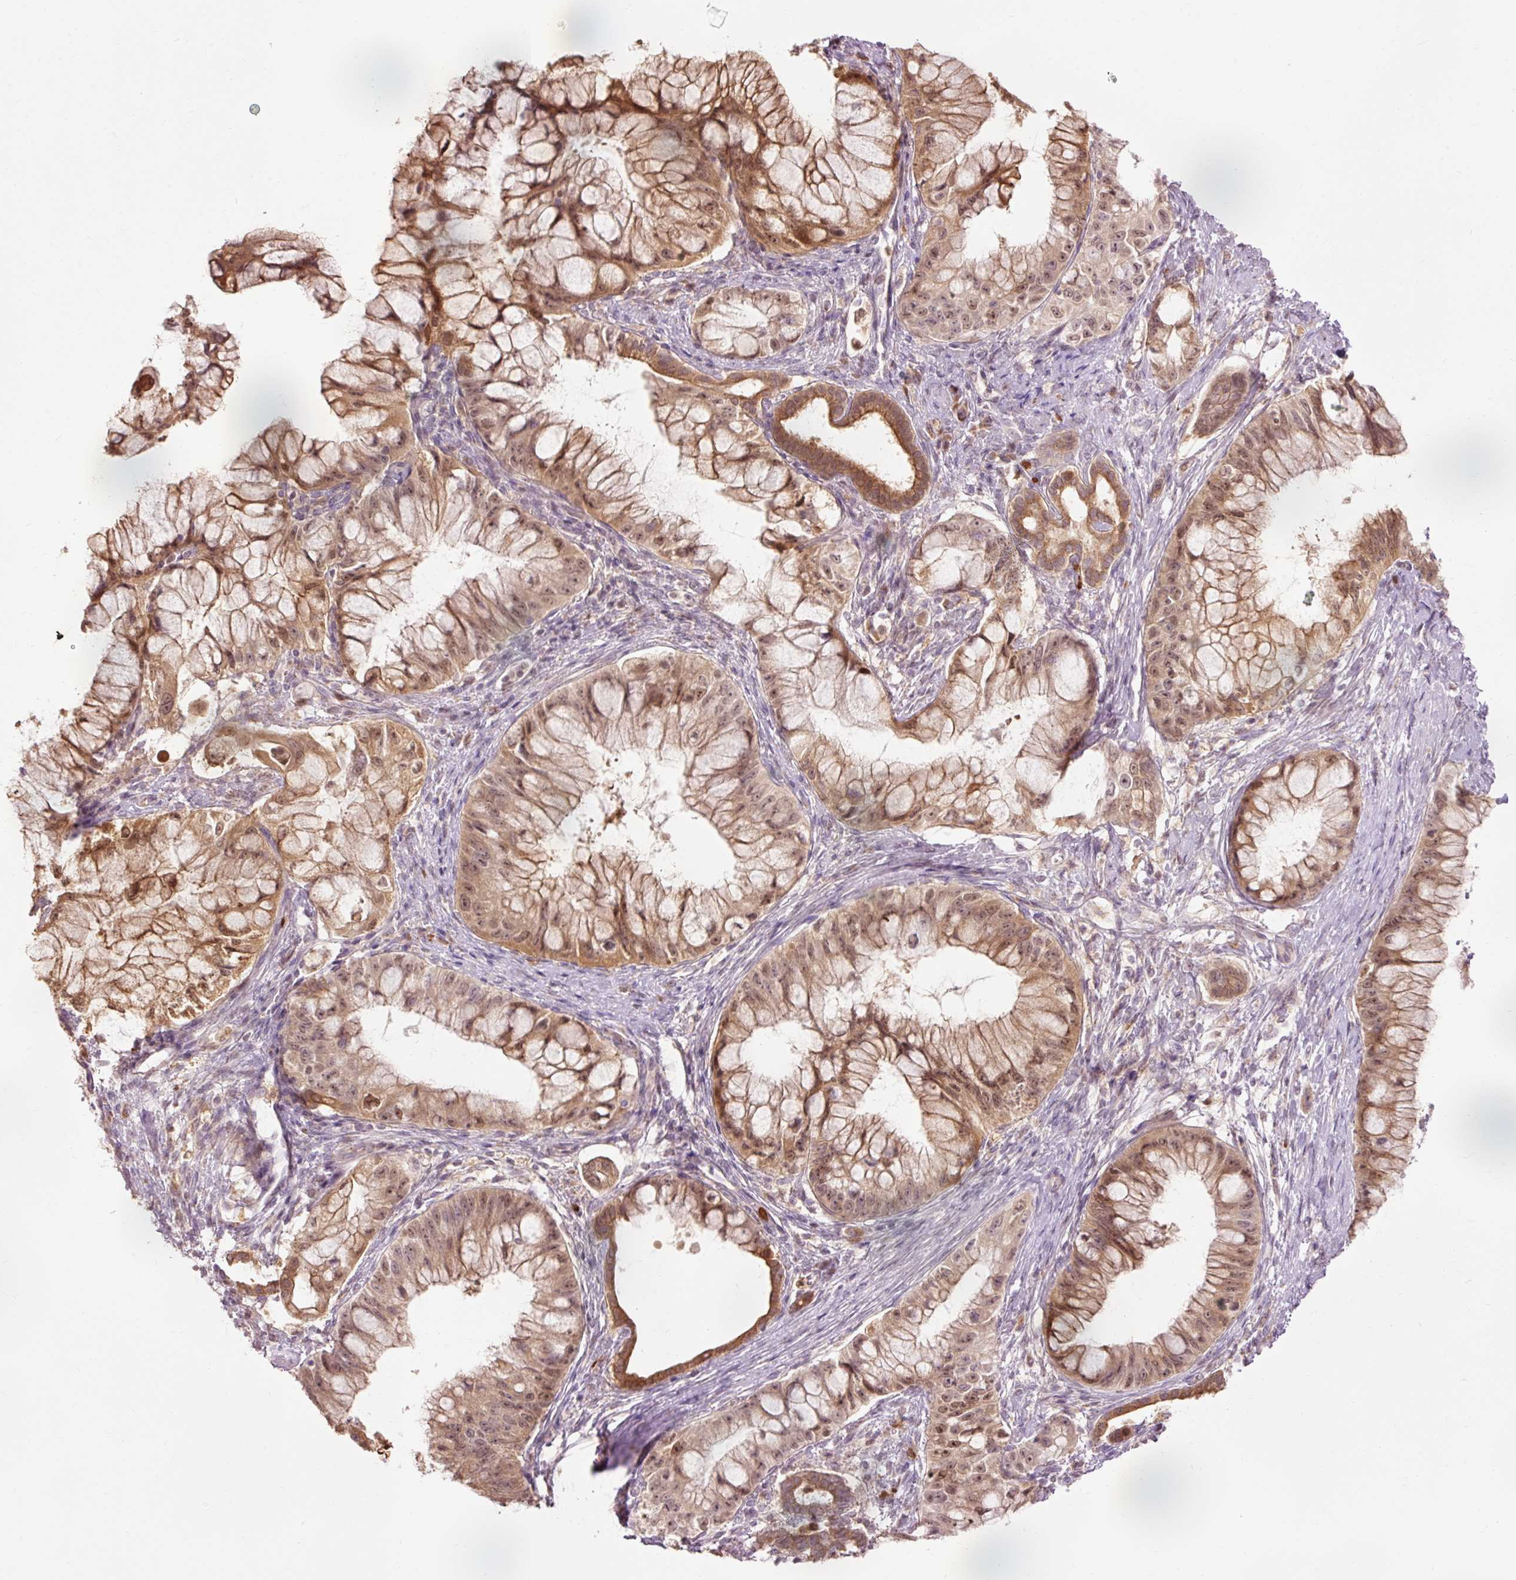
{"staining": {"intensity": "moderate", "quantity": ">75%", "location": "cytoplasmic/membranous,nuclear"}, "tissue": "pancreatic cancer", "cell_type": "Tumor cells", "image_type": "cancer", "snomed": [{"axis": "morphology", "description": "Adenocarcinoma, NOS"}, {"axis": "topography", "description": "Pancreas"}], "caption": "Brown immunohistochemical staining in pancreatic cancer (adenocarcinoma) exhibits moderate cytoplasmic/membranous and nuclear positivity in about >75% of tumor cells.", "gene": "PRDX5", "patient": {"sex": "male", "age": 48}}